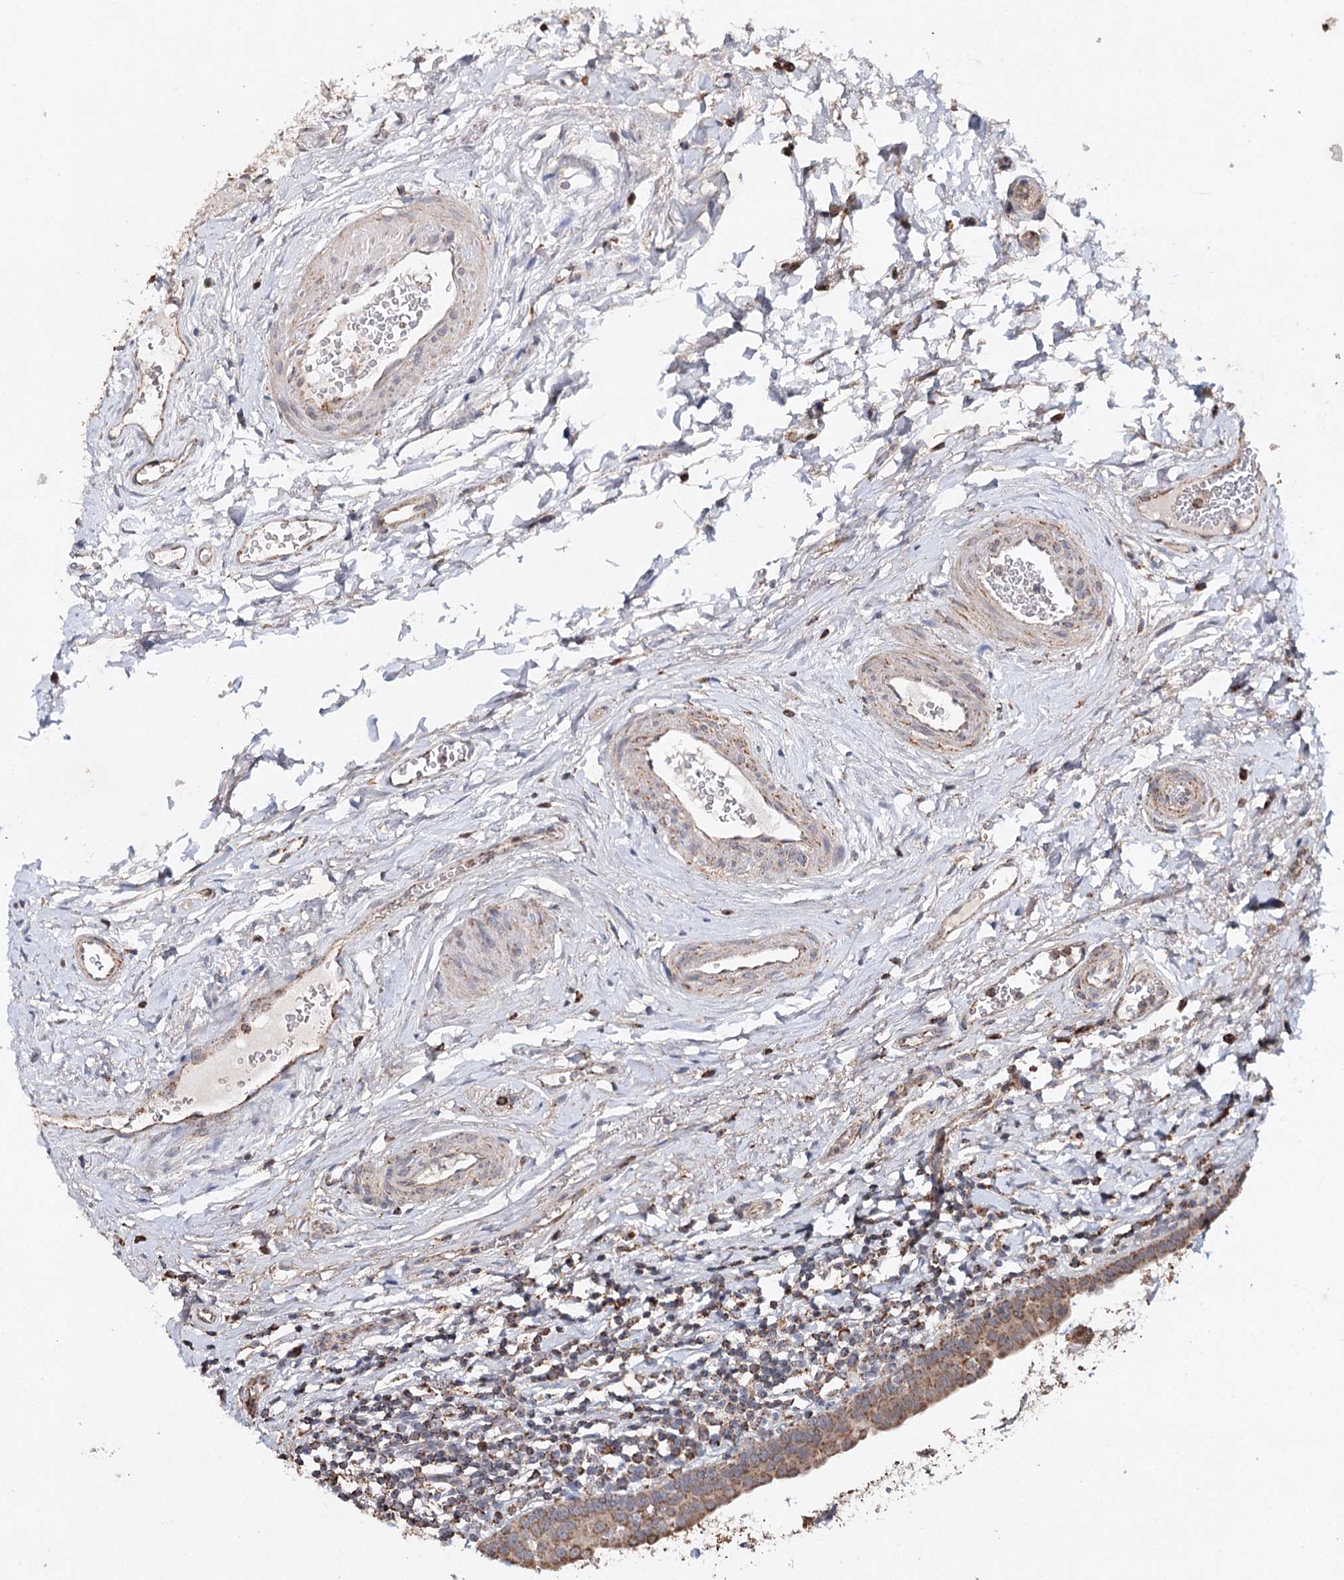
{"staining": {"intensity": "moderate", "quantity": ">75%", "location": "cytoplasmic/membranous"}, "tissue": "urinary bladder", "cell_type": "Urothelial cells", "image_type": "normal", "snomed": [{"axis": "morphology", "description": "Normal tissue, NOS"}, {"axis": "topography", "description": "Urinary bladder"}], "caption": "DAB (3,3'-diaminobenzidine) immunohistochemical staining of normal human urinary bladder exhibits moderate cytoplasmic/membranous protein positivity in approximately >75% of urothelial cells. (Brightfield microscopy of DAB IHC at high magnification).", "gene": "PIK3CB", "patient": {"sex": "male", "age": 83}}